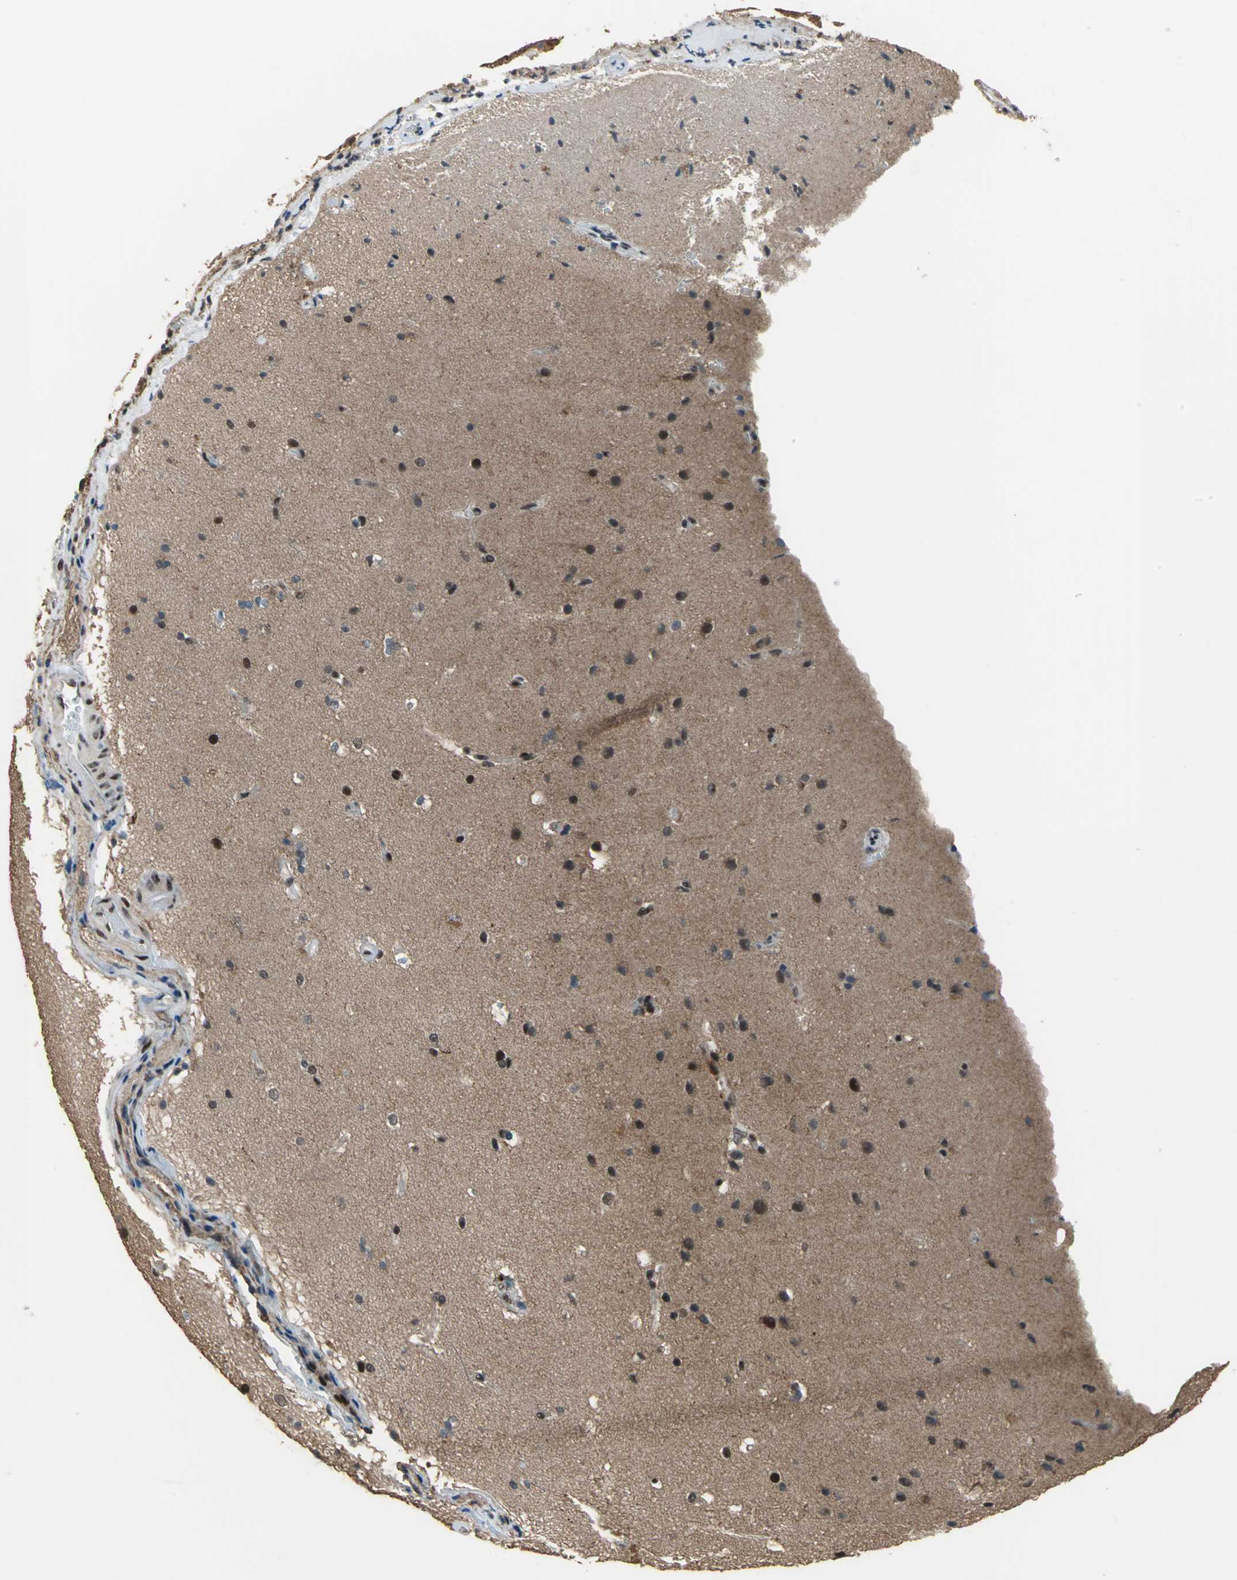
{"staining": {"intensity": "strong", "quantity": ">75%", "location": "nuclear"}, "tissue": "glioma", "cell_type": "Tumor cells", "image_type": "cancer", "snomed": [{"axis": "morphology", "description": "Glioma, malignant, Low grade"}, {"axis": "topography", "description": "Cerebral cortex"}], "caption": "Protein staining by immunohistochemistry reveals strong nuclear positivity in approximately >75% of tumor cells in malignant glioma (low-grade). The staining was performed using DAB (3,3'-diaminobenzidine), with brown indicating positive protein expression. Nuclei are stained blue with hematoxylin.", "gene": "ELF2", "patient": {"sex": "female", "age": 47}}